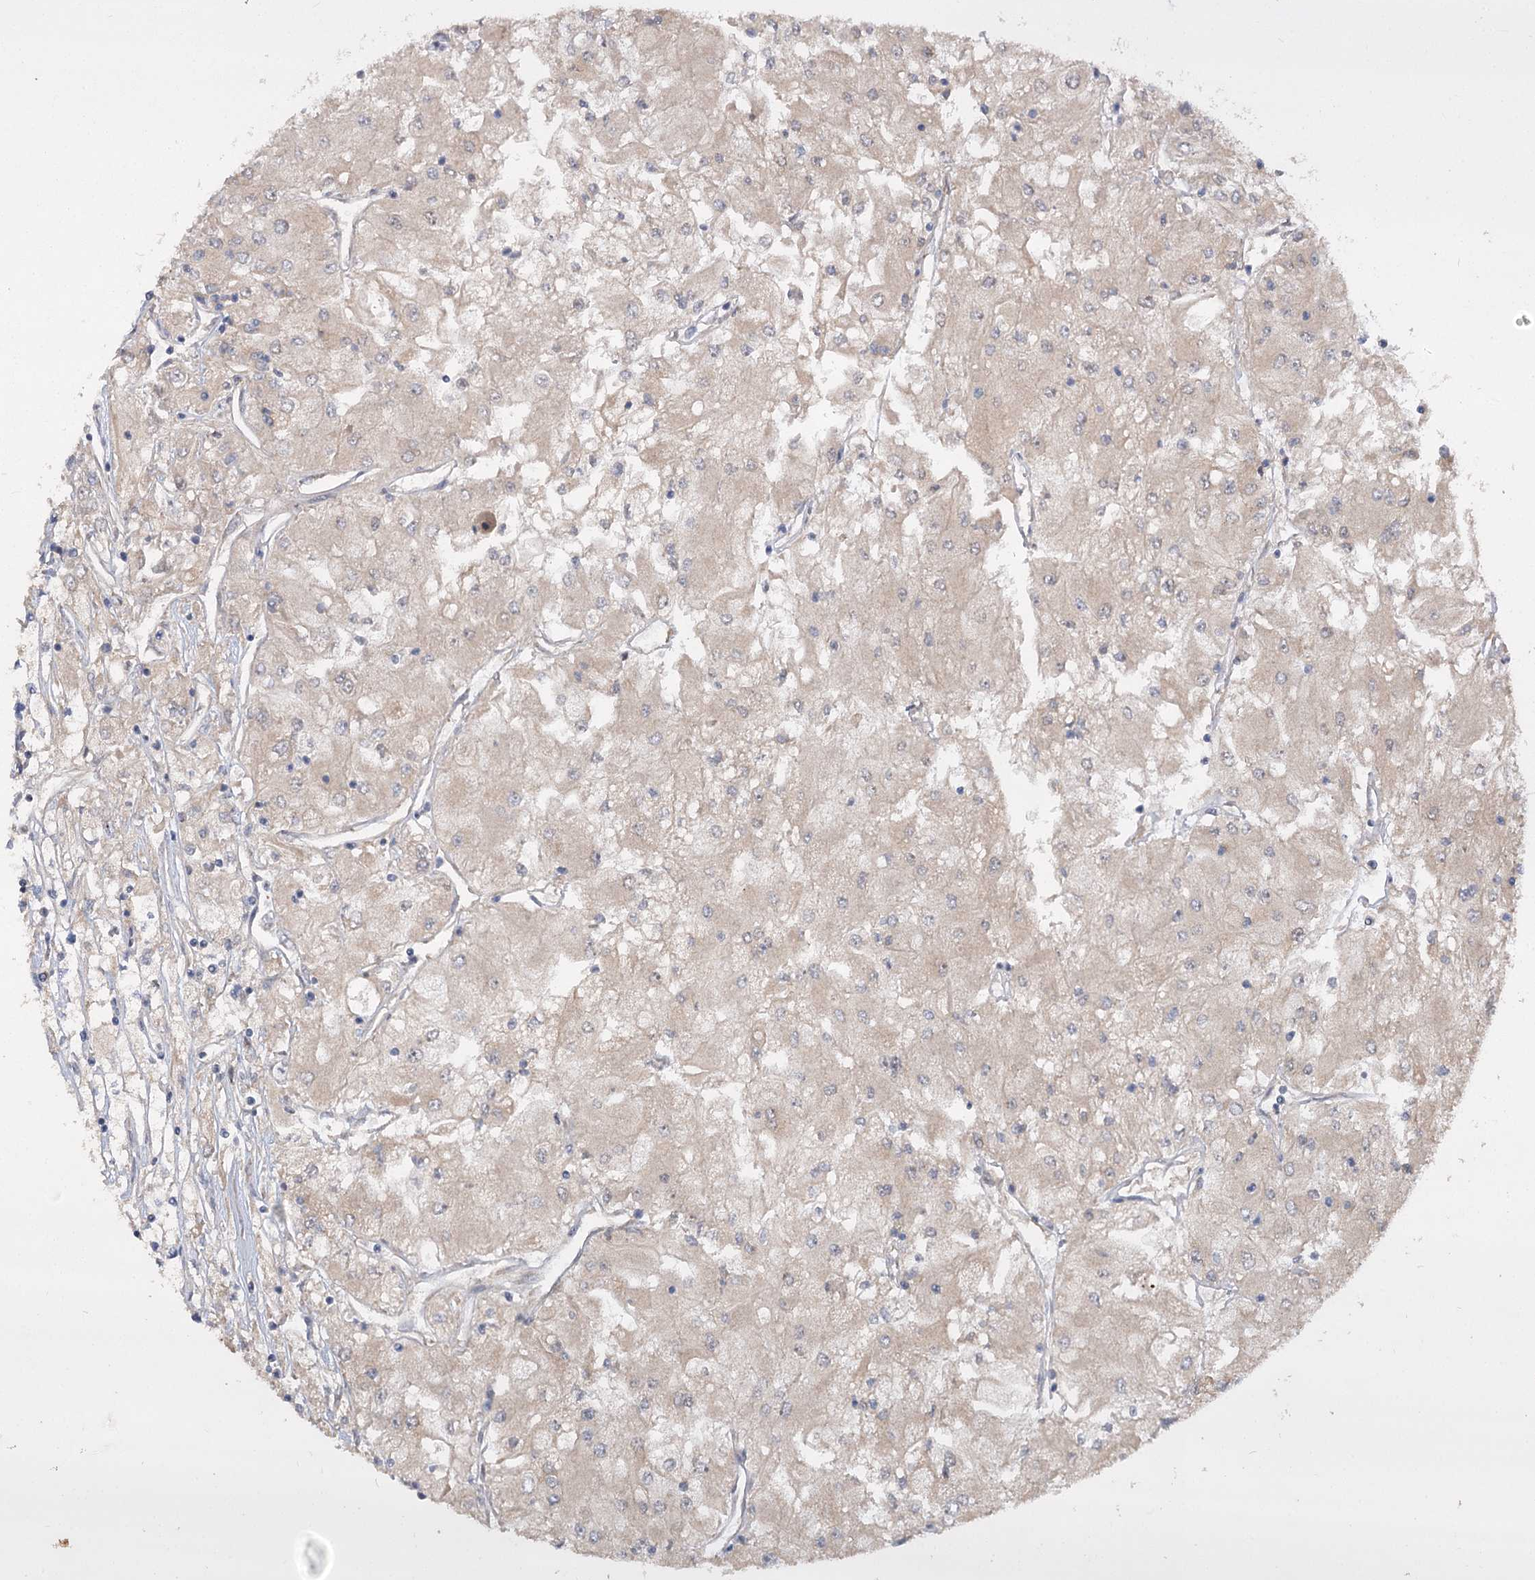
{"staining": {"intensity": "negative", "quantity": "none", "location": "none"}, "tissue": "renal cancer", "cell_type": "Tumor cells", "image_type": "cancer", "snomed": [{"axis": "morphology", "description": "Adenocarcinoma, NOS"}, {"axis": "topography", "description": "Kidney"}], "caption": "This is a image of IHC staining of adenocarcinoma (renal), which shows no staining in tumor cells. Brightfield microscopy of IHC stained with DAB (3,3'-diaminobenzidine) (brown) and hematoxylin (blue), captured at high magnification.", "gene": "RIN2", "patient": {"sex": "male", "age": 80}}